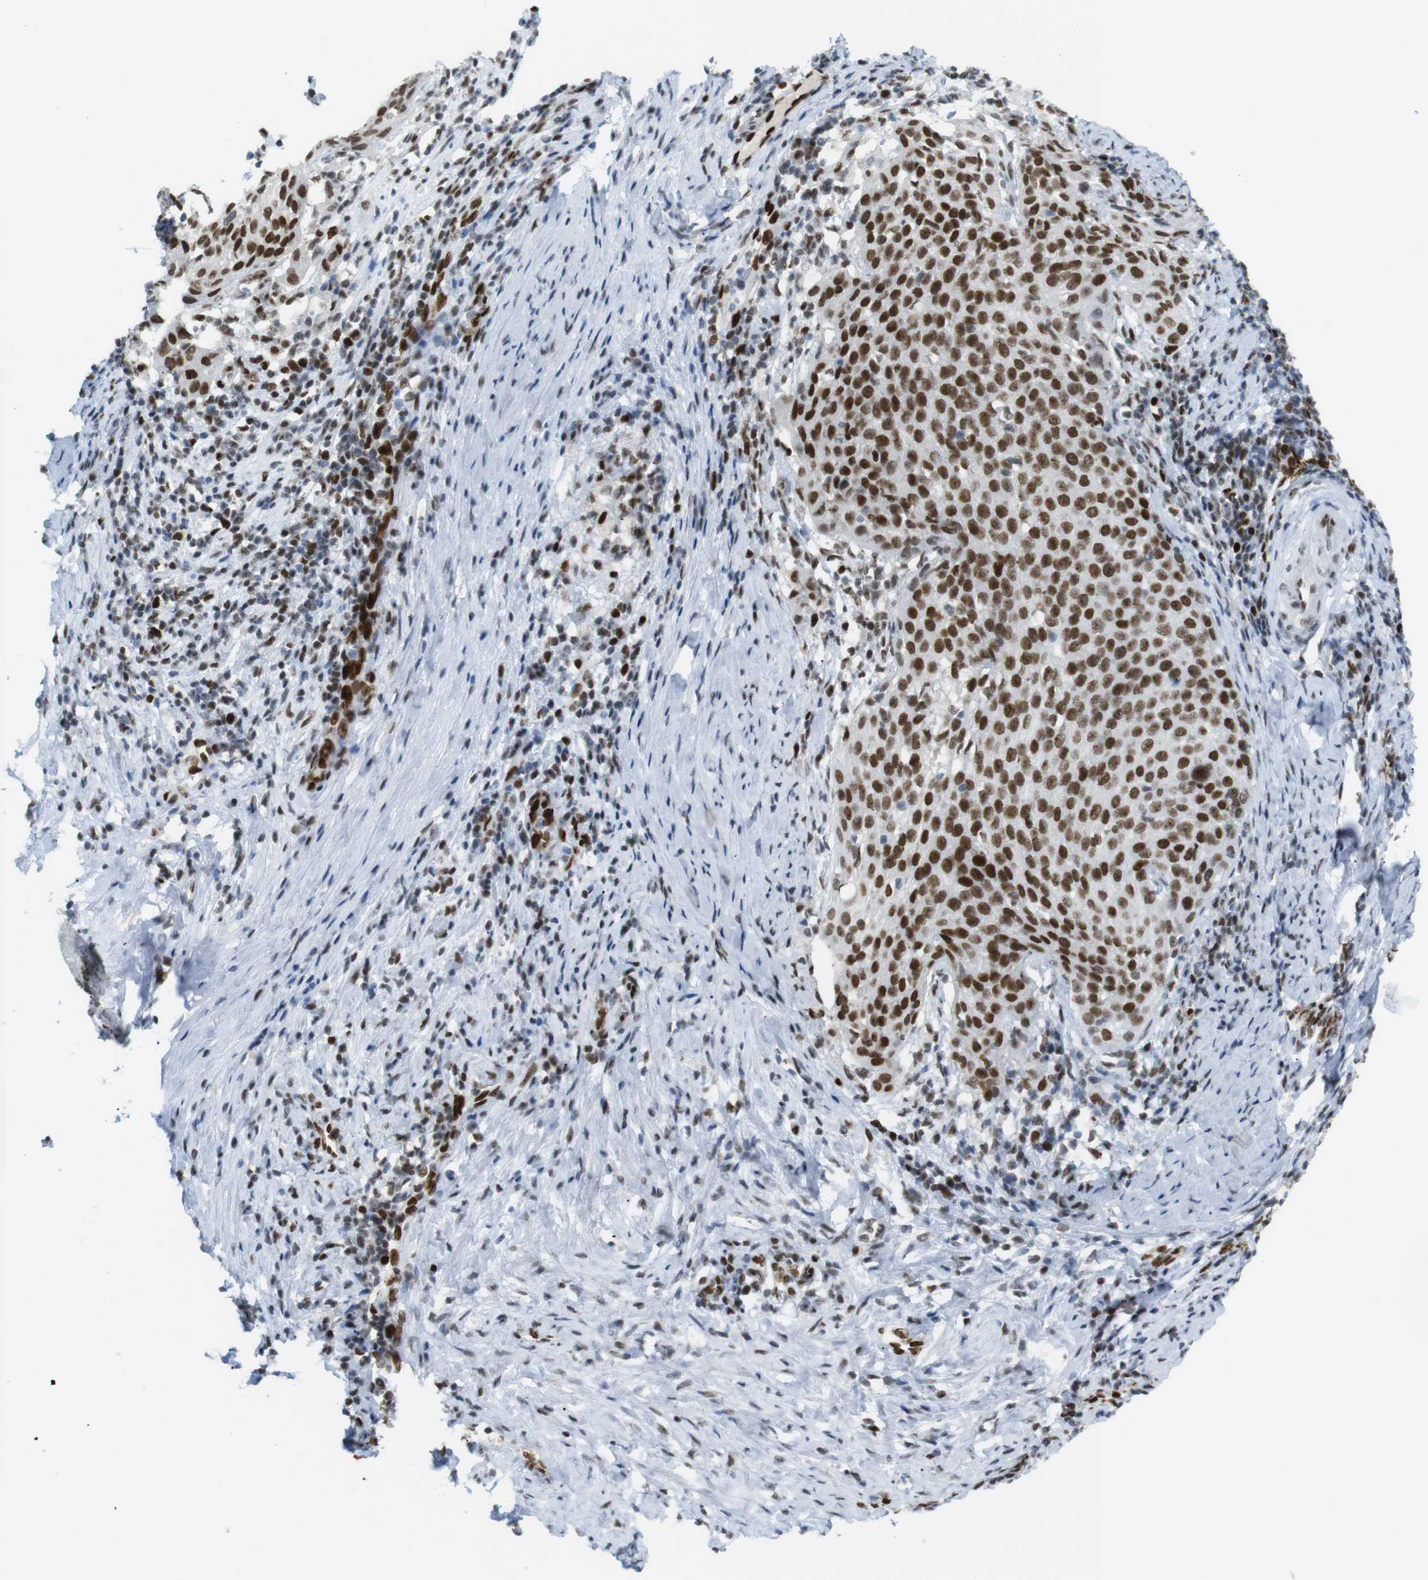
{"staining": {"intensity": "strong", "quantity": ">75%", "location": "nuclear"}, "tissue": "cervical cancer", "cell_type": "Tumor cells", "image_type": "cancer", "snomed": [{"axis": "morphology", "description": "Squamous cell carcinoma, NOS"}, {"axis": "topography", "description": "Cervix"}], "caption": "Tumor cells reveal strong nuclear expression in about >75% of cells in cervical cancer (squamous cell carcinoma).", "gene": "RIOX2", "patient": {"sex": "female", "age": 51}}